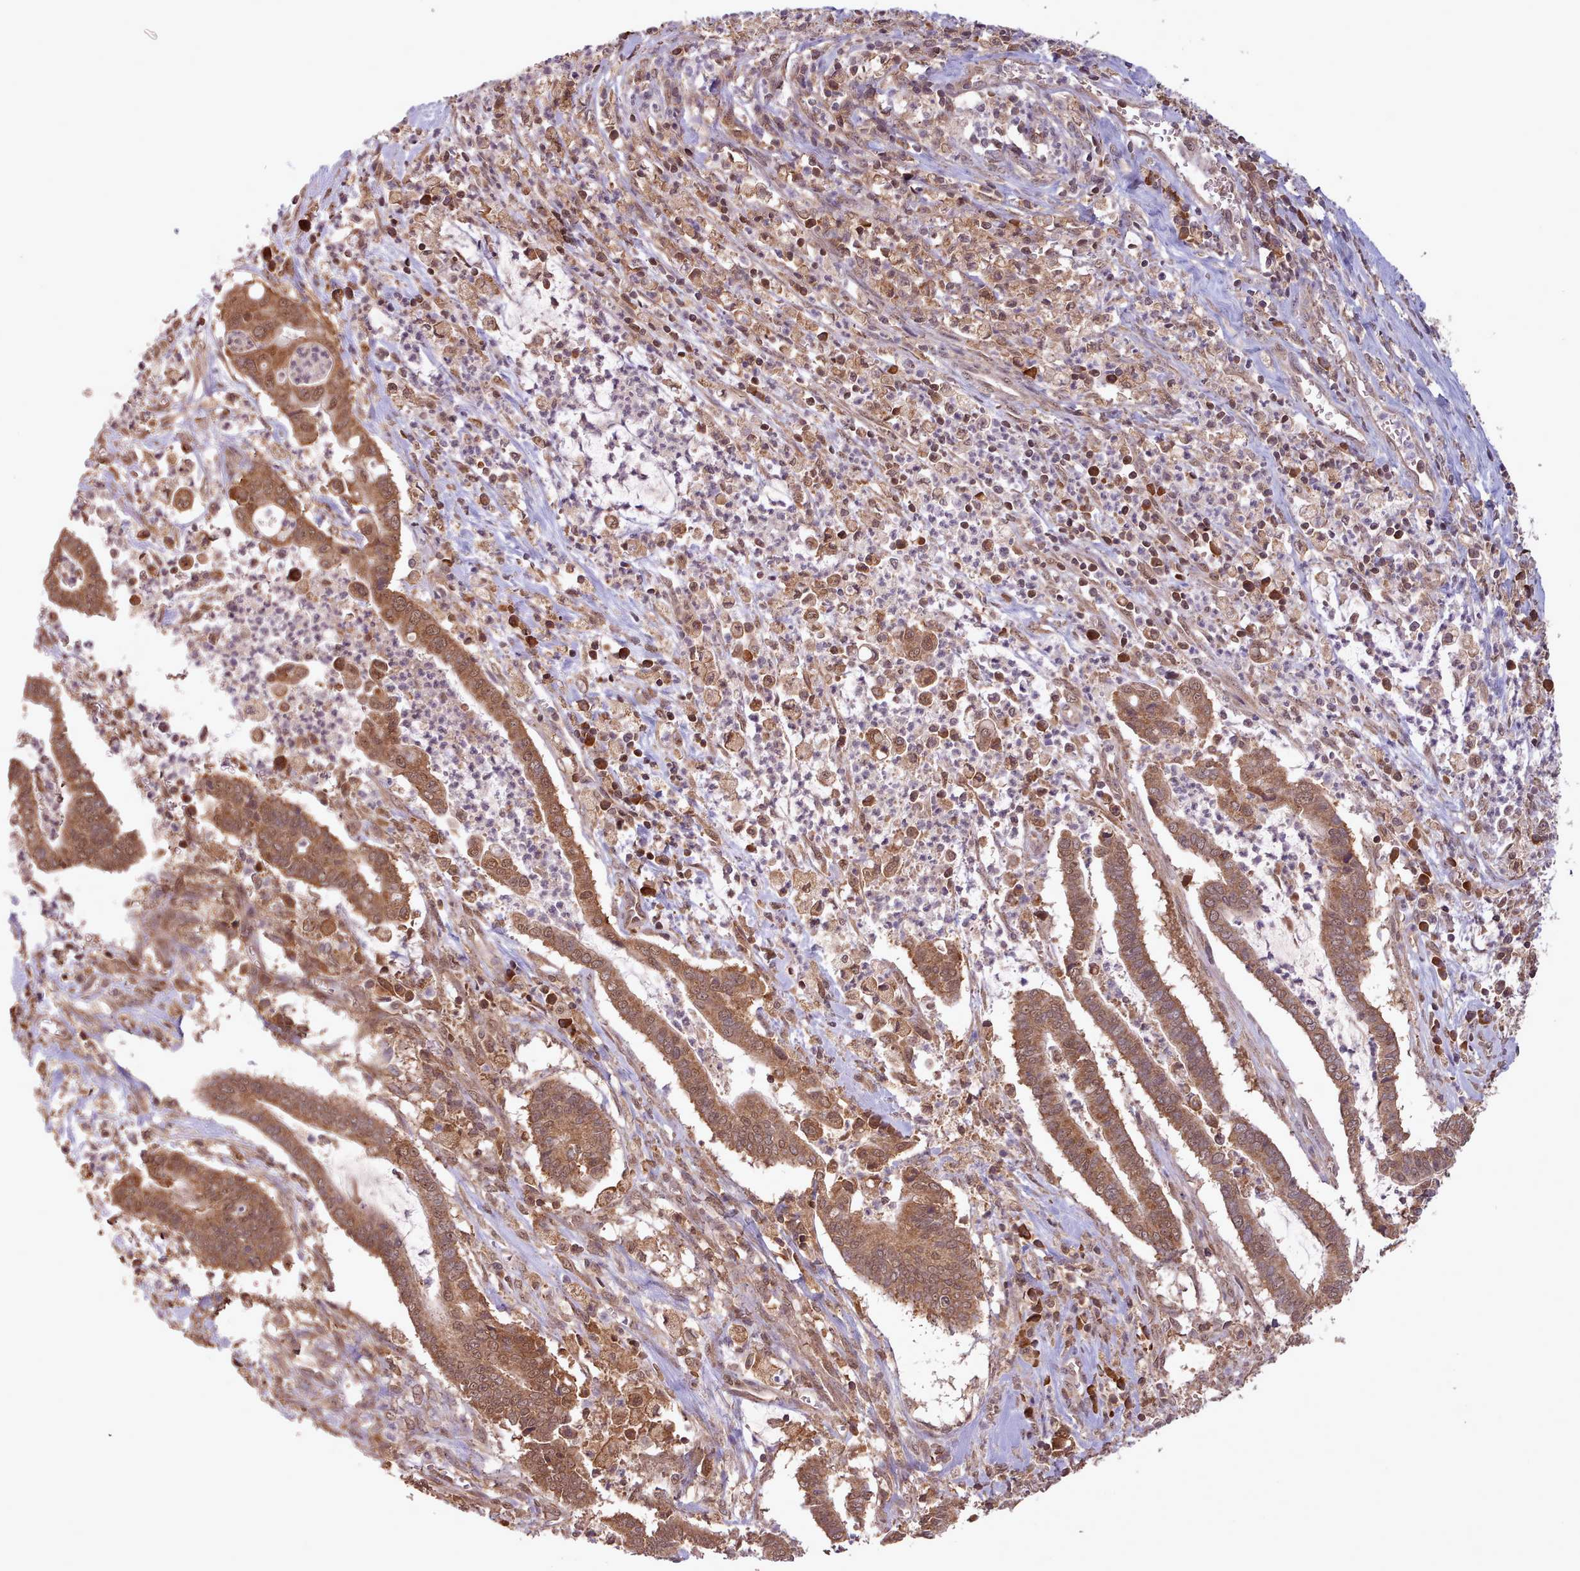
{"staining": {"intensity": "moderate", "quantity": ">75%", "location": "cytoplasmic/membranous,nuclear"}, "tissue": "cervical cancer", "cell_type": "Tumor cells", "image_type": "cancer", "snomed": [{"axis": "morphology", "description": "Adenocarcinoma, NOS"}, {"axis": "topography", "description": "Cervix"}], "caption": "Tumor cells reveal moderate cytoplasmic/membranous and nuclear expression in approximately >75% of cells in adenocarcinoma (cervical).", "gene": "PIP4P1", "patient": {"sex": "female", "age": 44}}